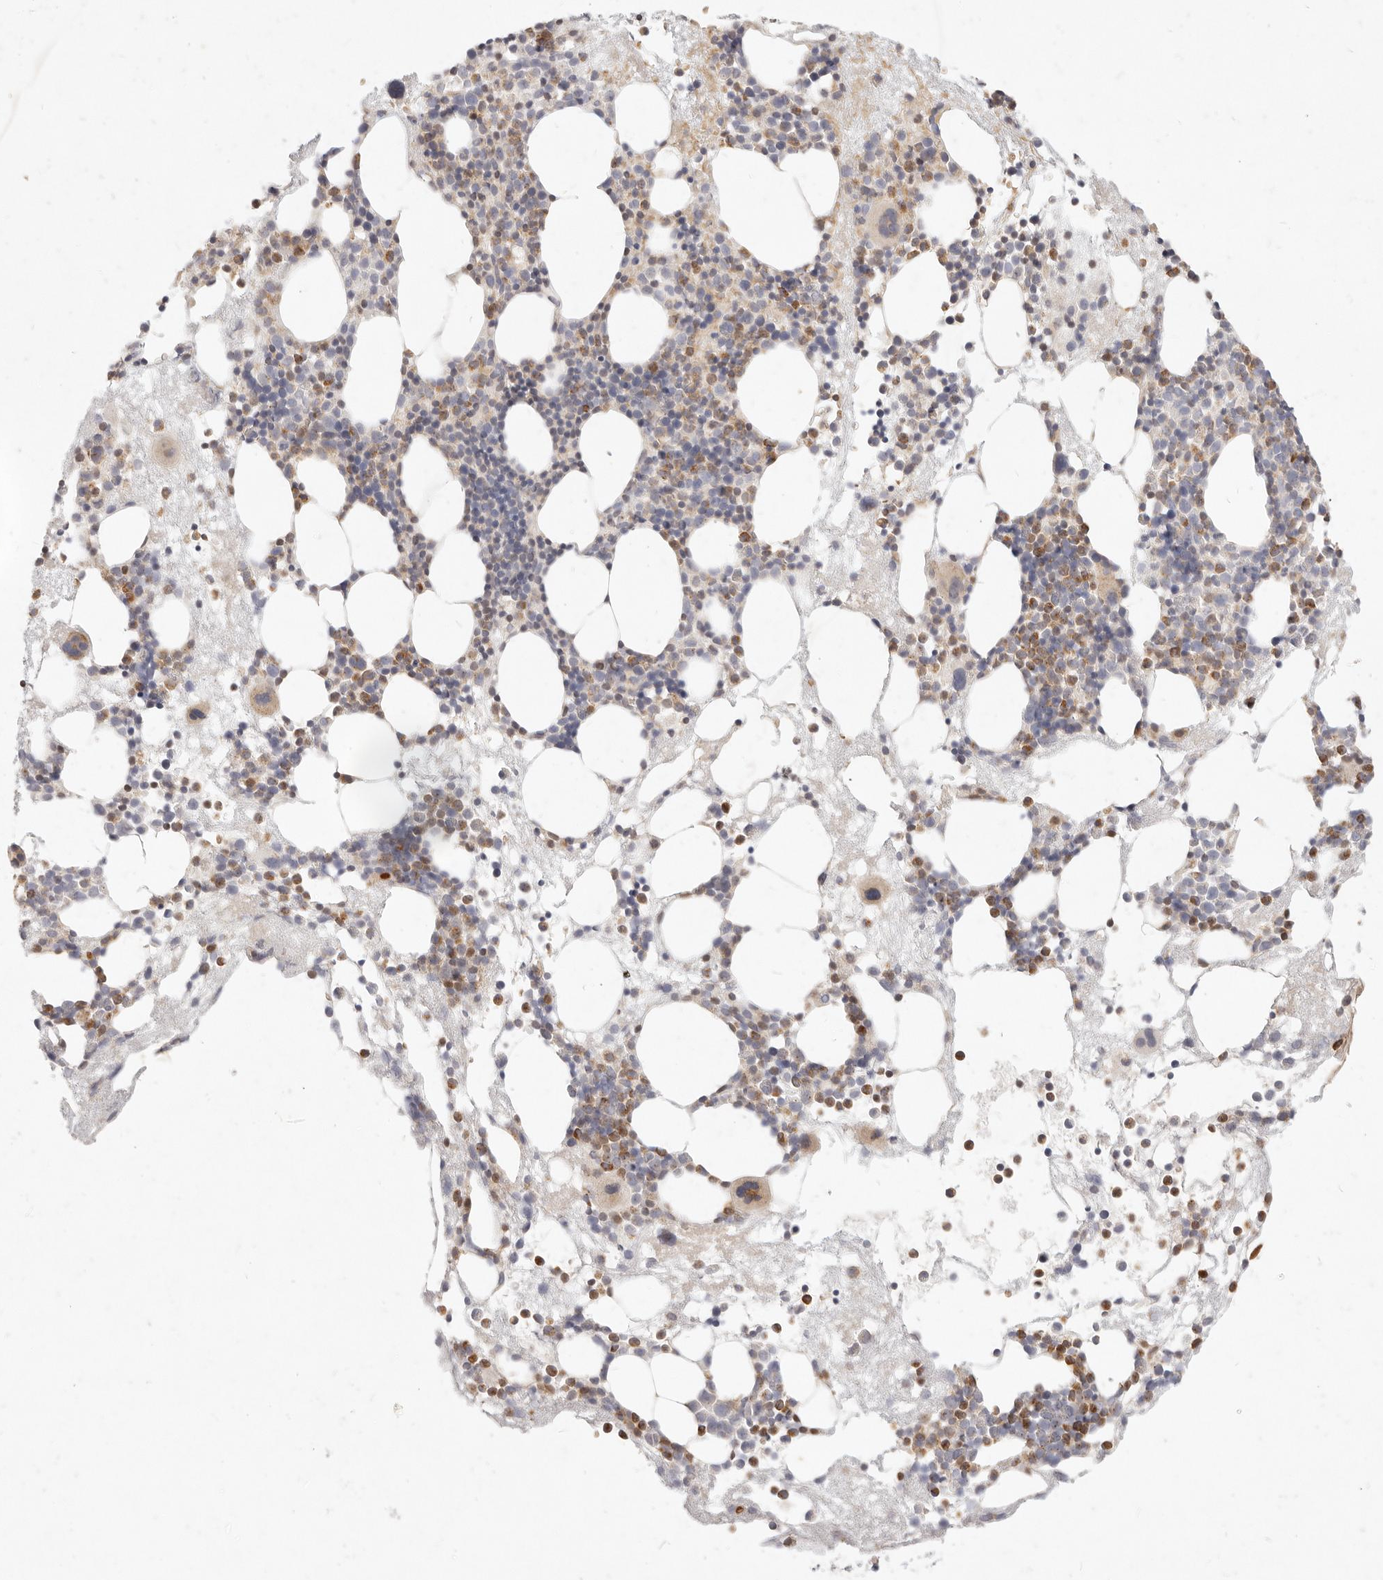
{"staining": {"intensity": "moderate", "quantity": "<25%", "location": "cytoplasmic/membranous,nuclear"}, "tissue": "bone marrow", "cell_type": "Hematopoietic cells", "image_type": "normal", "snomed": [{"axis": "morphology", "description": "Normal tissue, NOS"}, {"axis": "topography", "description": "Bone marrow"}], "caption": "Immunohistochemical staining of normal bone marrow displays low levels of moderate cytoplasmic/membranous,nuclear positivity in about <25% of hematopoietic cells. (Brightfield microscopy of DAB IHC at high magnification).", "gene": "ASCL3", "patient": {"sex": "male", "age": 50}}